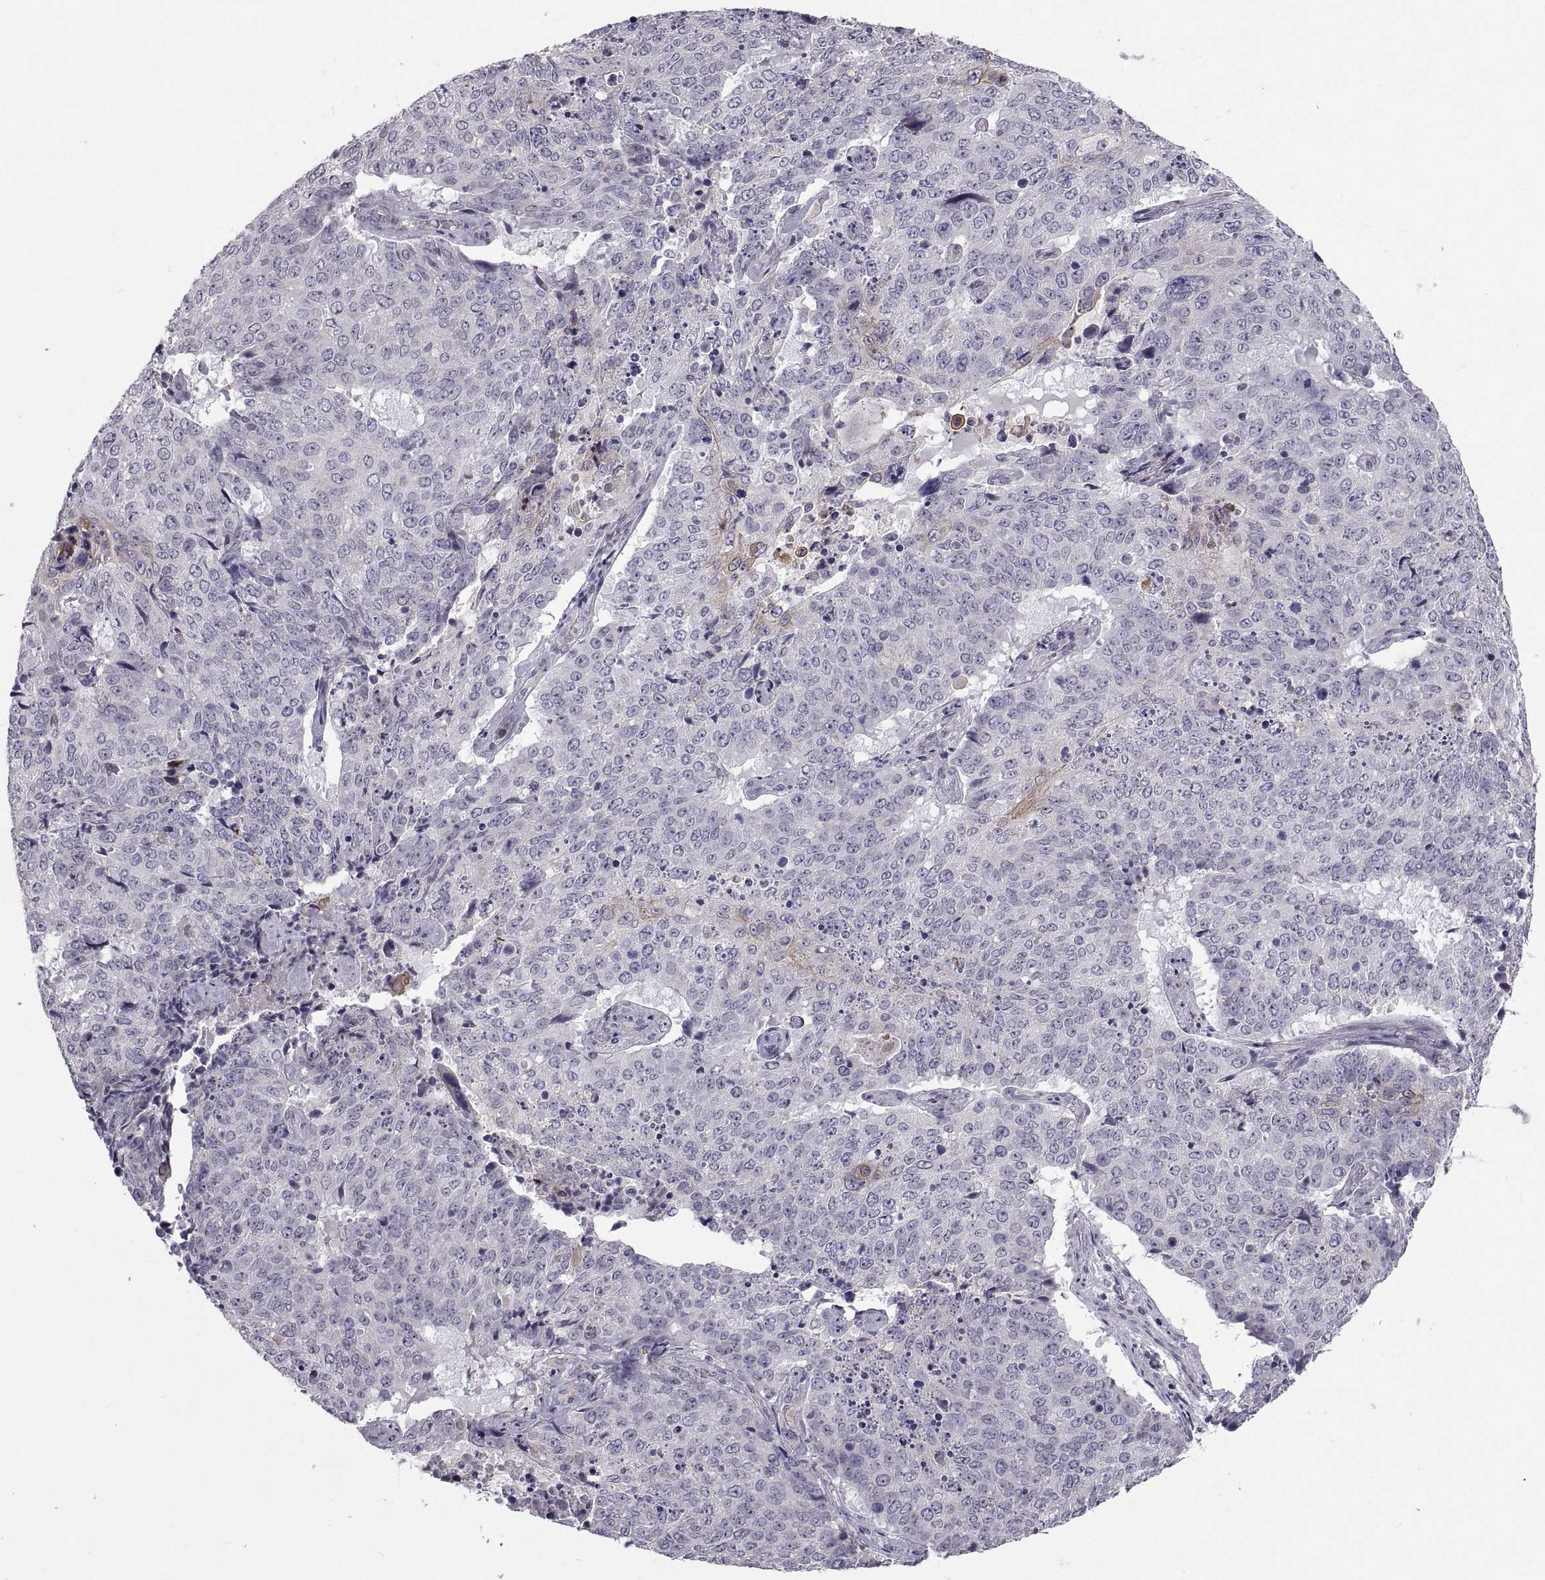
{"staining": {"intensity": "moderate", "quantity": "<25%", "location": "cytoplasmic/membranous"}, "tissue": "lung cancer", "cell_type": "Tumor cells", "image_type": "cancer", "snomed": [{"axis": "morphology", "description": "Normal tissue, NOS"}, {"axis": "morphology", "description": "Squamous cell carcinoma, NOS"}, {"axis": "topography", "description": "Bronchus"}, {"axis": "topography", "description": "Lung"}], "caption": "Human lung squamous cell carcinoma stained with a brown dye demonstrates moderate cytoplasmic/membranous positive staining in approximately <25% of tumor cells.", "gene": "NPTX2", "patient": {"sex": "male", "age": 64}}